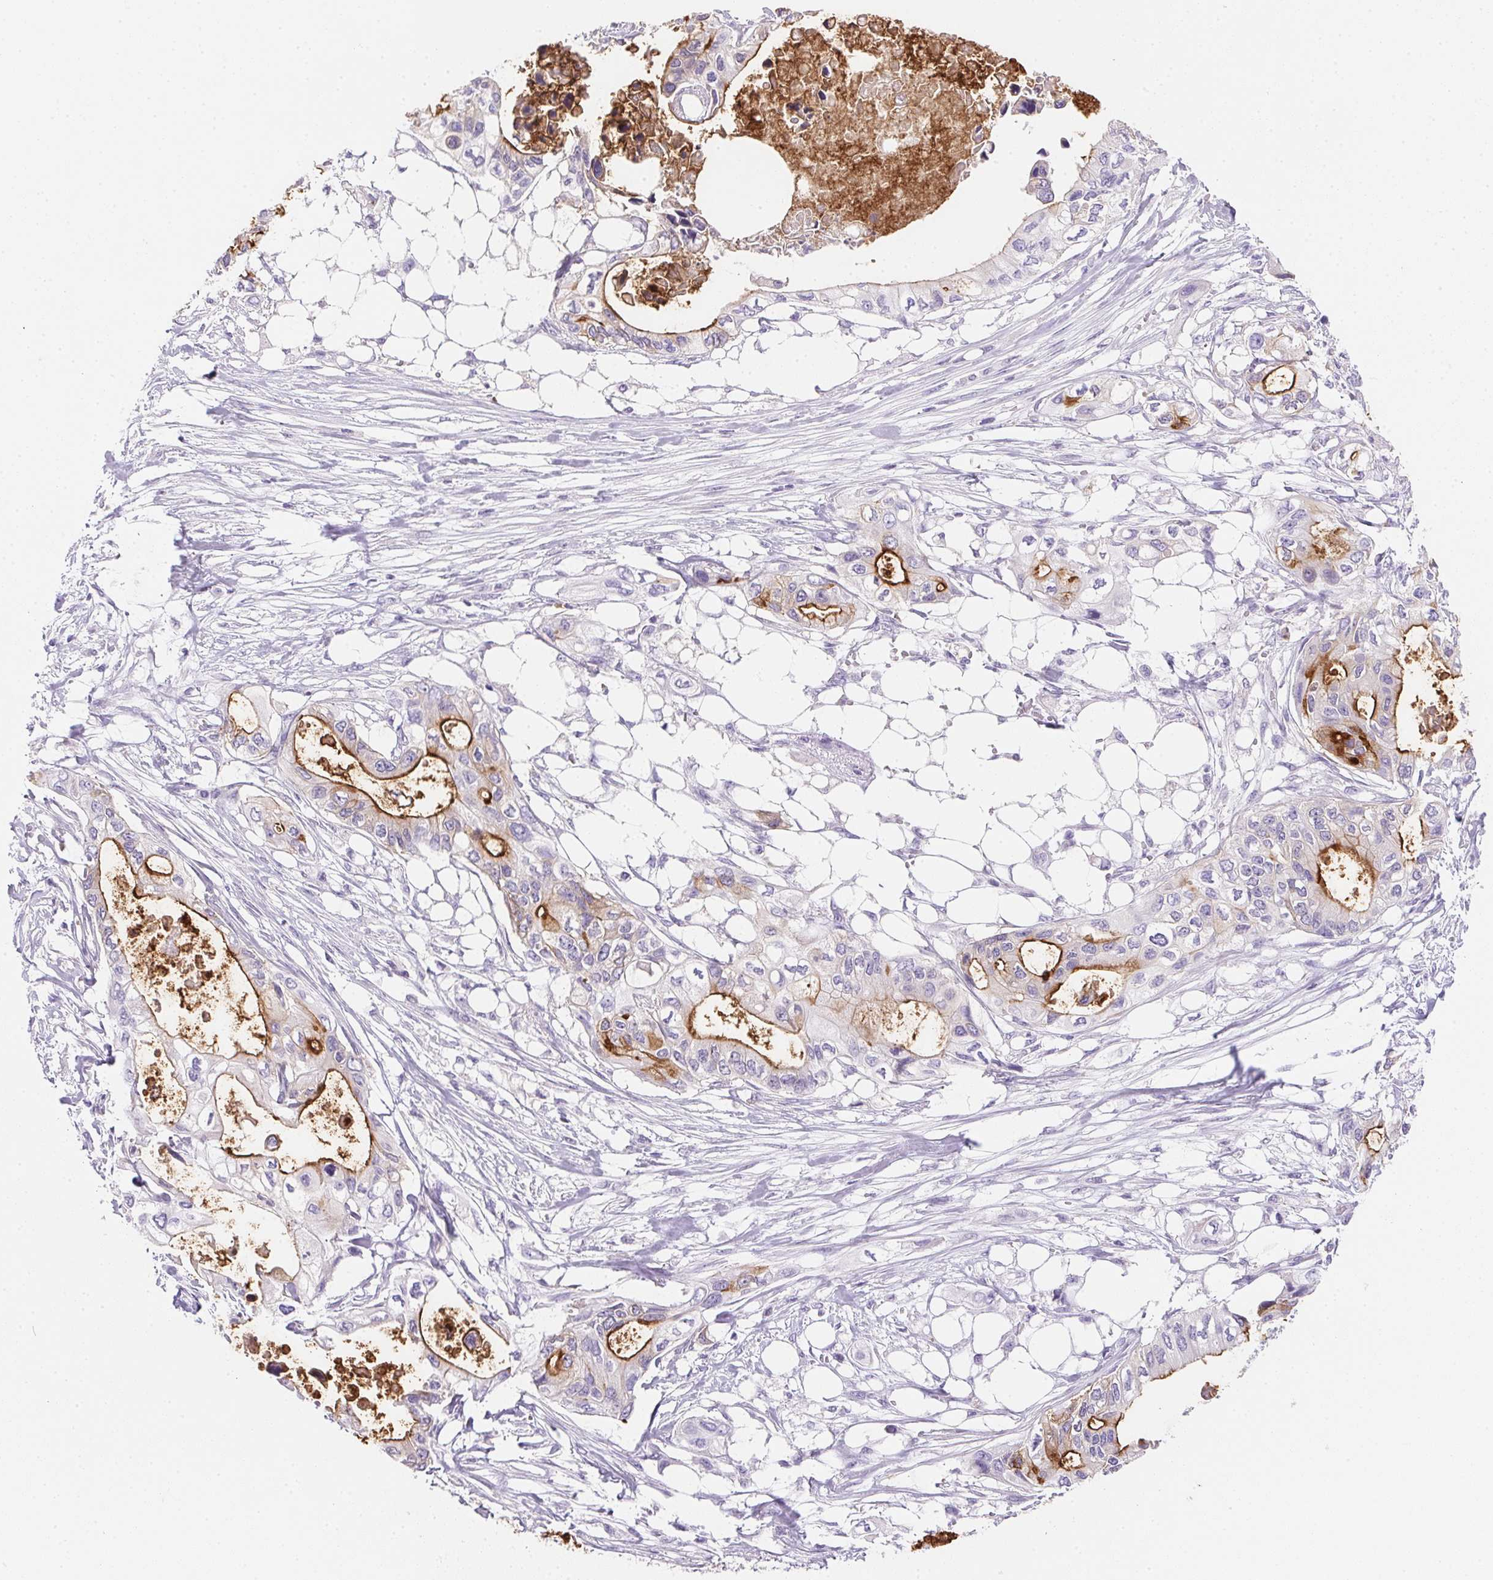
{"staining": {"intensity": "strong", "quantity": "25%-75%", "location": "cytoplasmic/membranous"}, "tissue": "pancreatic cancer", "cell_type": "Tumor cells", "image_type": "cancer", "snomed": [{"axis": "morphology", "description": "Adenocarcinoma, NOS"}, {"axis": "topography", "description": "Pancreas"}], "caption": "Pancreatic cancer (adenocarcinoma) stained for a protein (brown) exhibits strong cytoplasmic/membranous positive staining in approximately 25%-75% of tumor cells.", "gene": "AQP5", "patient": {"sex": "female", "age": 63}}